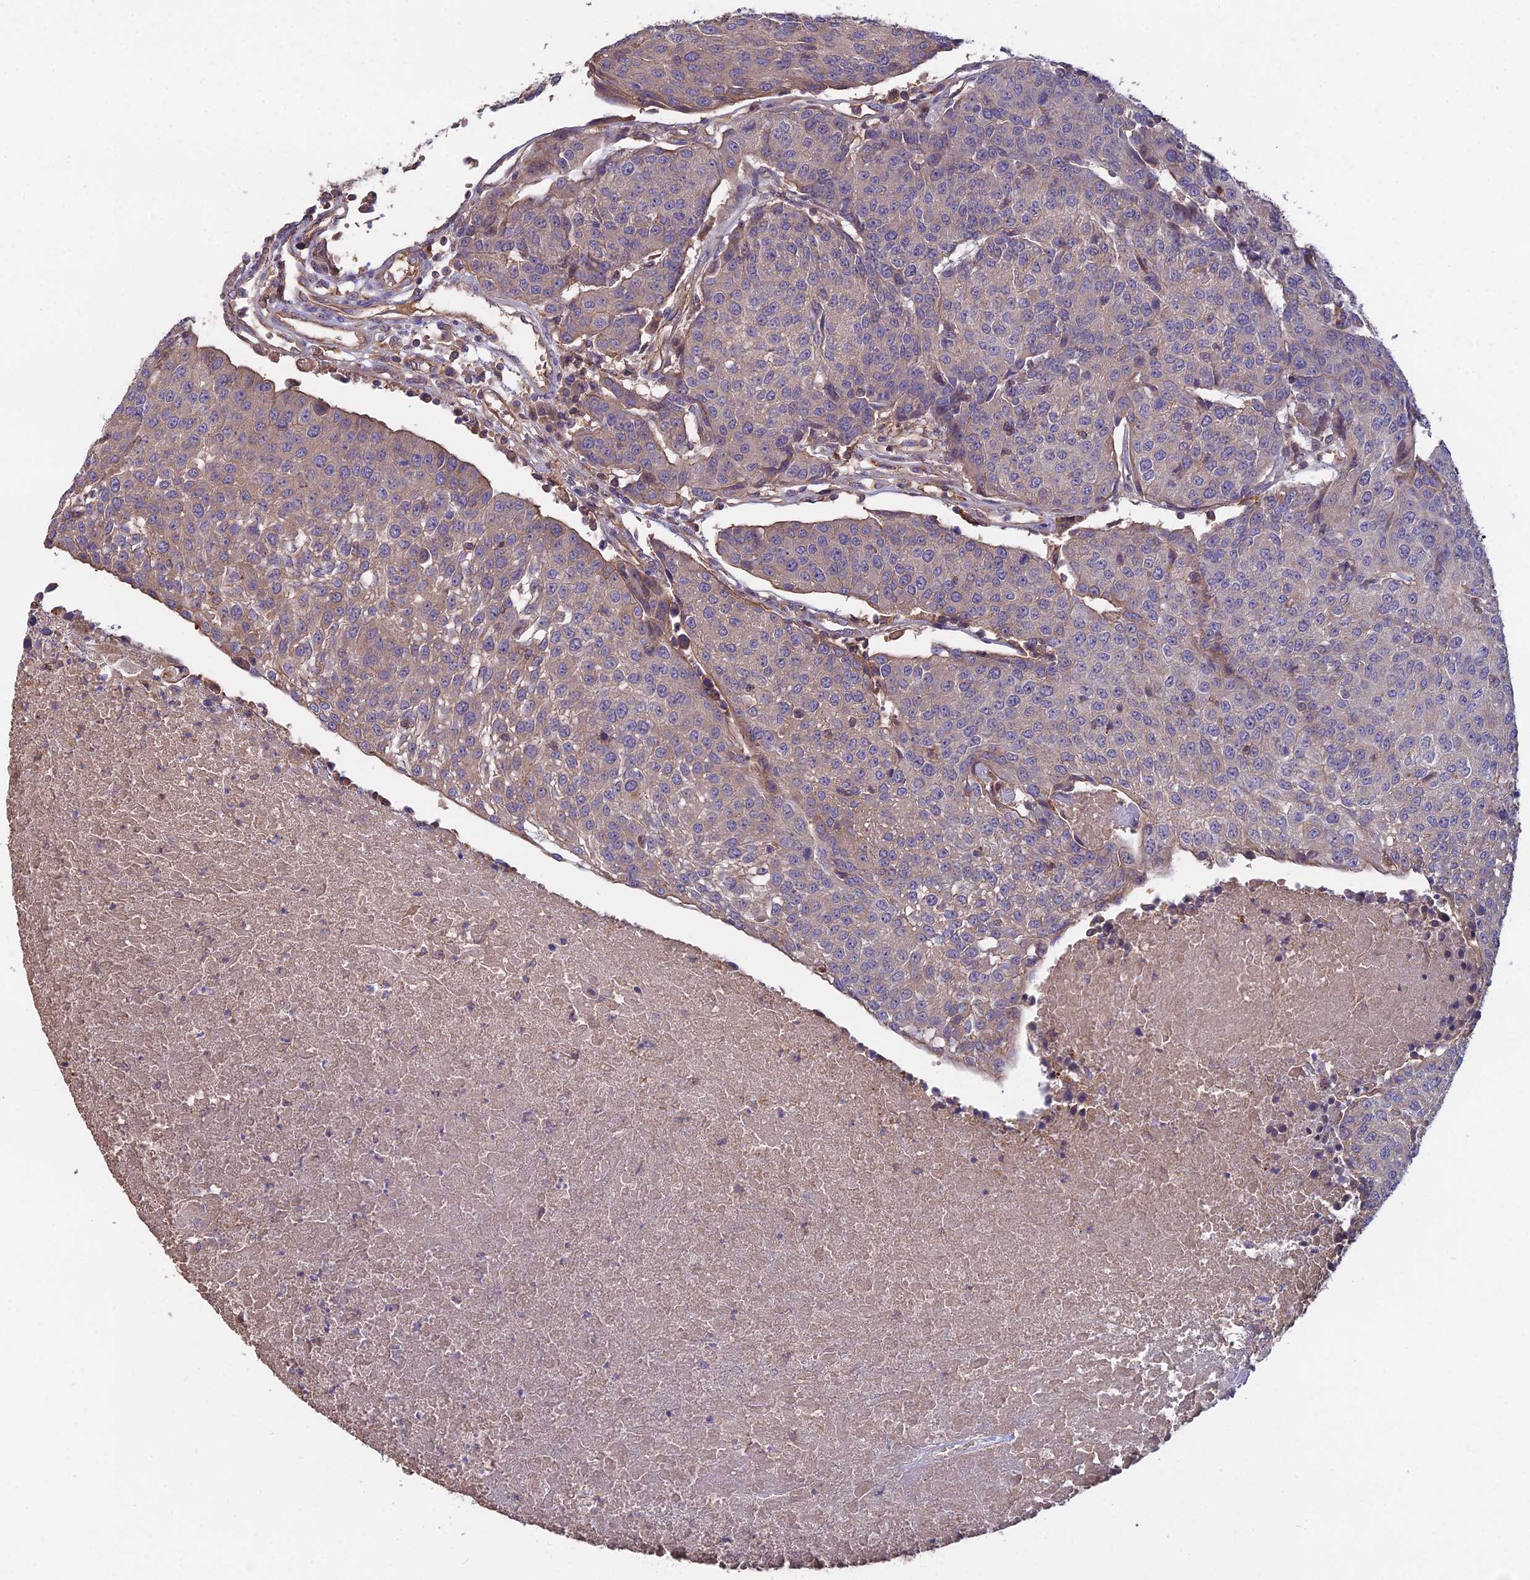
{"staining": {"intensity": "weak", "quantity": "<25%", "location": "cytoplasmic/membranous"}, "tissue": "urothelial cancer", "cell_type": "Tumor cells", "image_type": "cancer", "snomed": [{"axis": "morphology", "description": "Urothelial carcinoma, High grade"}, {"axis": "topography", "description": "Urinary bladder"}], "caption": "Tumor cells show no significant protein expression in urothelial cancer.", "gene": "GALR2", "patient": {"sex": "female", "age": 85}}